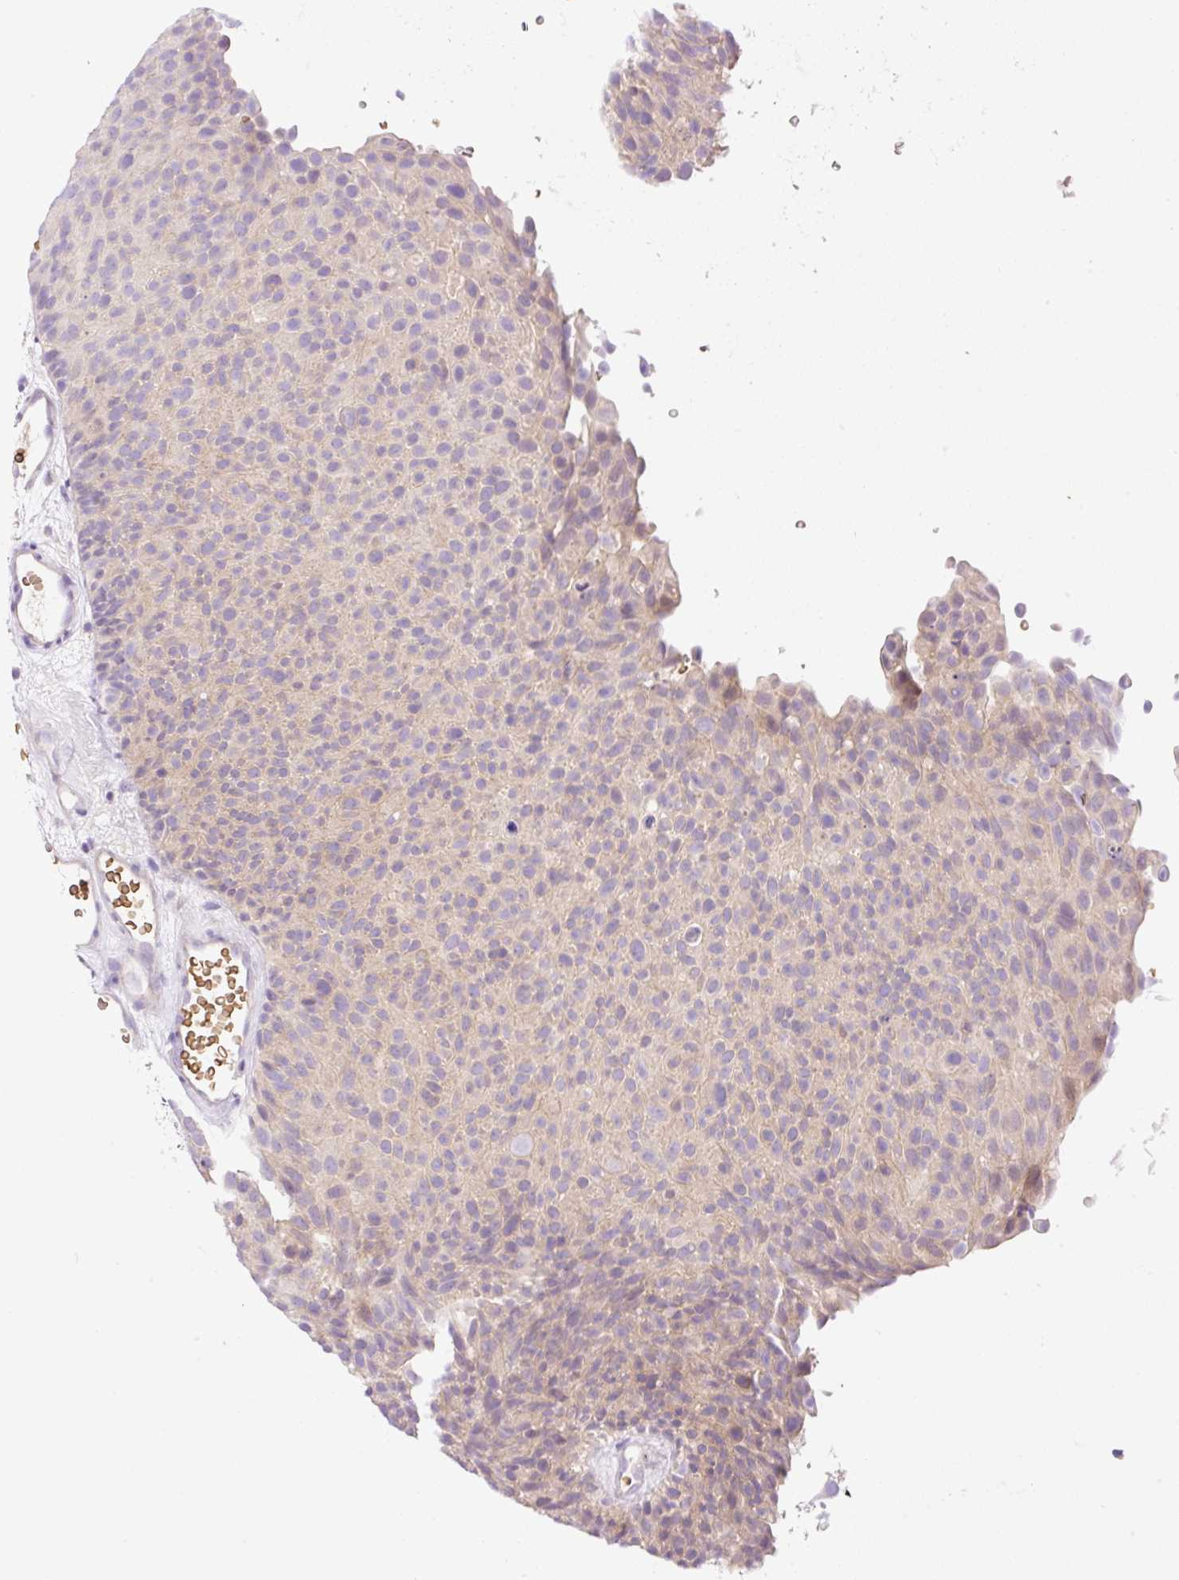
{"staining": {"intensity": "weak", "quantity": ">75%", "location": "cytoplasmic/membranous"}, "tissue": "urothelial cancer", "cell_type": "Tumor cells", "image_type": "cancer", "snomed": [{"axis": "morphology", "description": "Urothelial carcinoma, Low grade"}, {"axis": "topography", "description": "Urinary bladder"}], "caption": "Urothelial cancer tissue reveals weak cytoplasmic/membranous positivity in approximately >75% of tumor cells, visualized by immunohistochemistry.", "gene": "LHFPL5", "patient": {"sex": "male", "age": 78}}